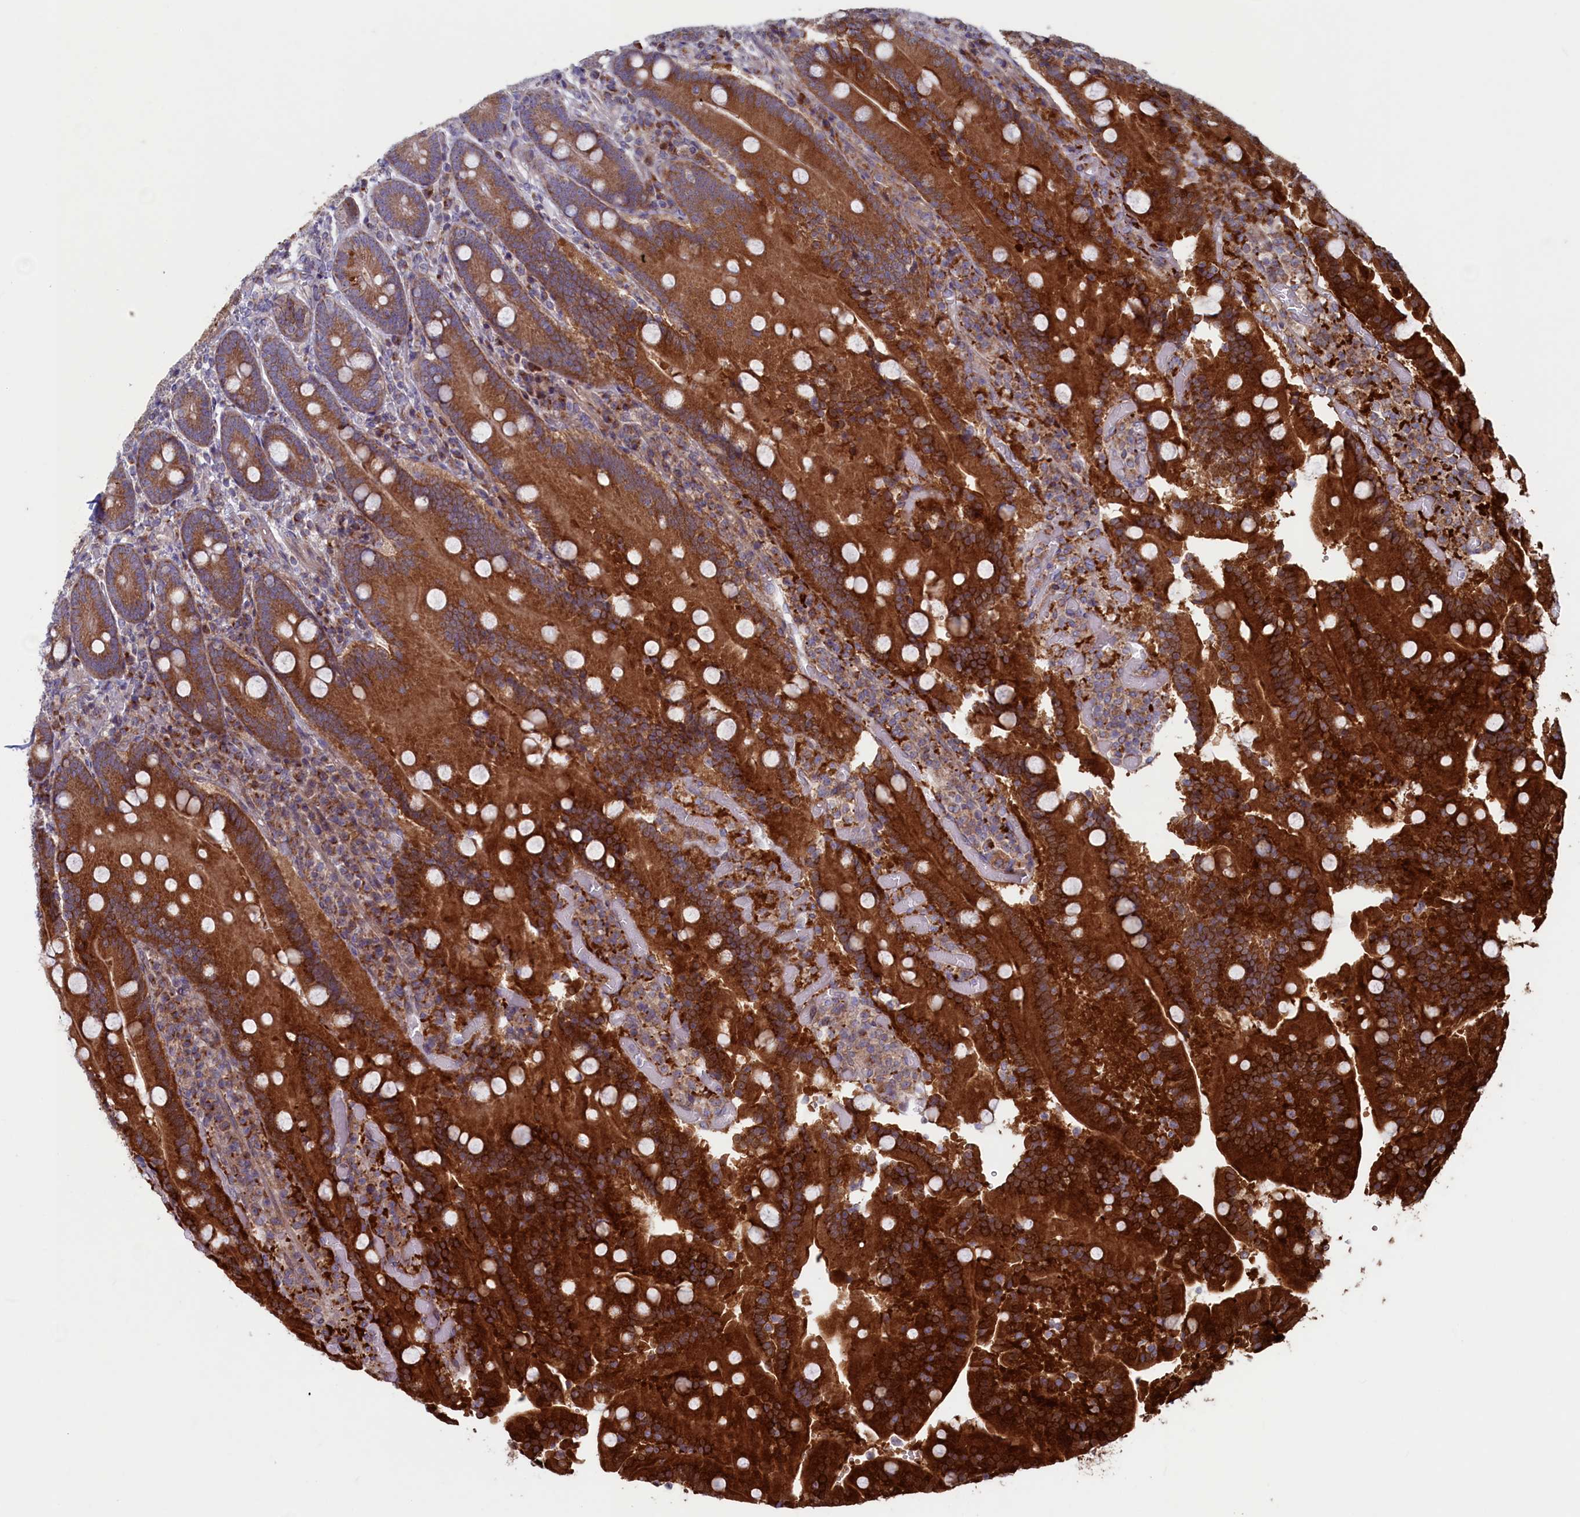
{"staining": {"intensity": "strong", "quantity": ">75%", "location": "cytoplasmic/membranous"}, "tissue": "duodenum", "cell_type": "Glandular cells", "image_type": "normal", "snomed": [{"axis": "morphology", "description": "Normal tissue, NOS"}, {"axis": "topography", "description": "Duodenum"}], "caption": "Immunohistochemical staining of unremarkable duodenum exhibits >75% levels of strong cytoplasmic/membranous protein expression in about >75% of glandular cells.", "gene": "MTFMT", "patient": {"sex": "female", "age": 62}}